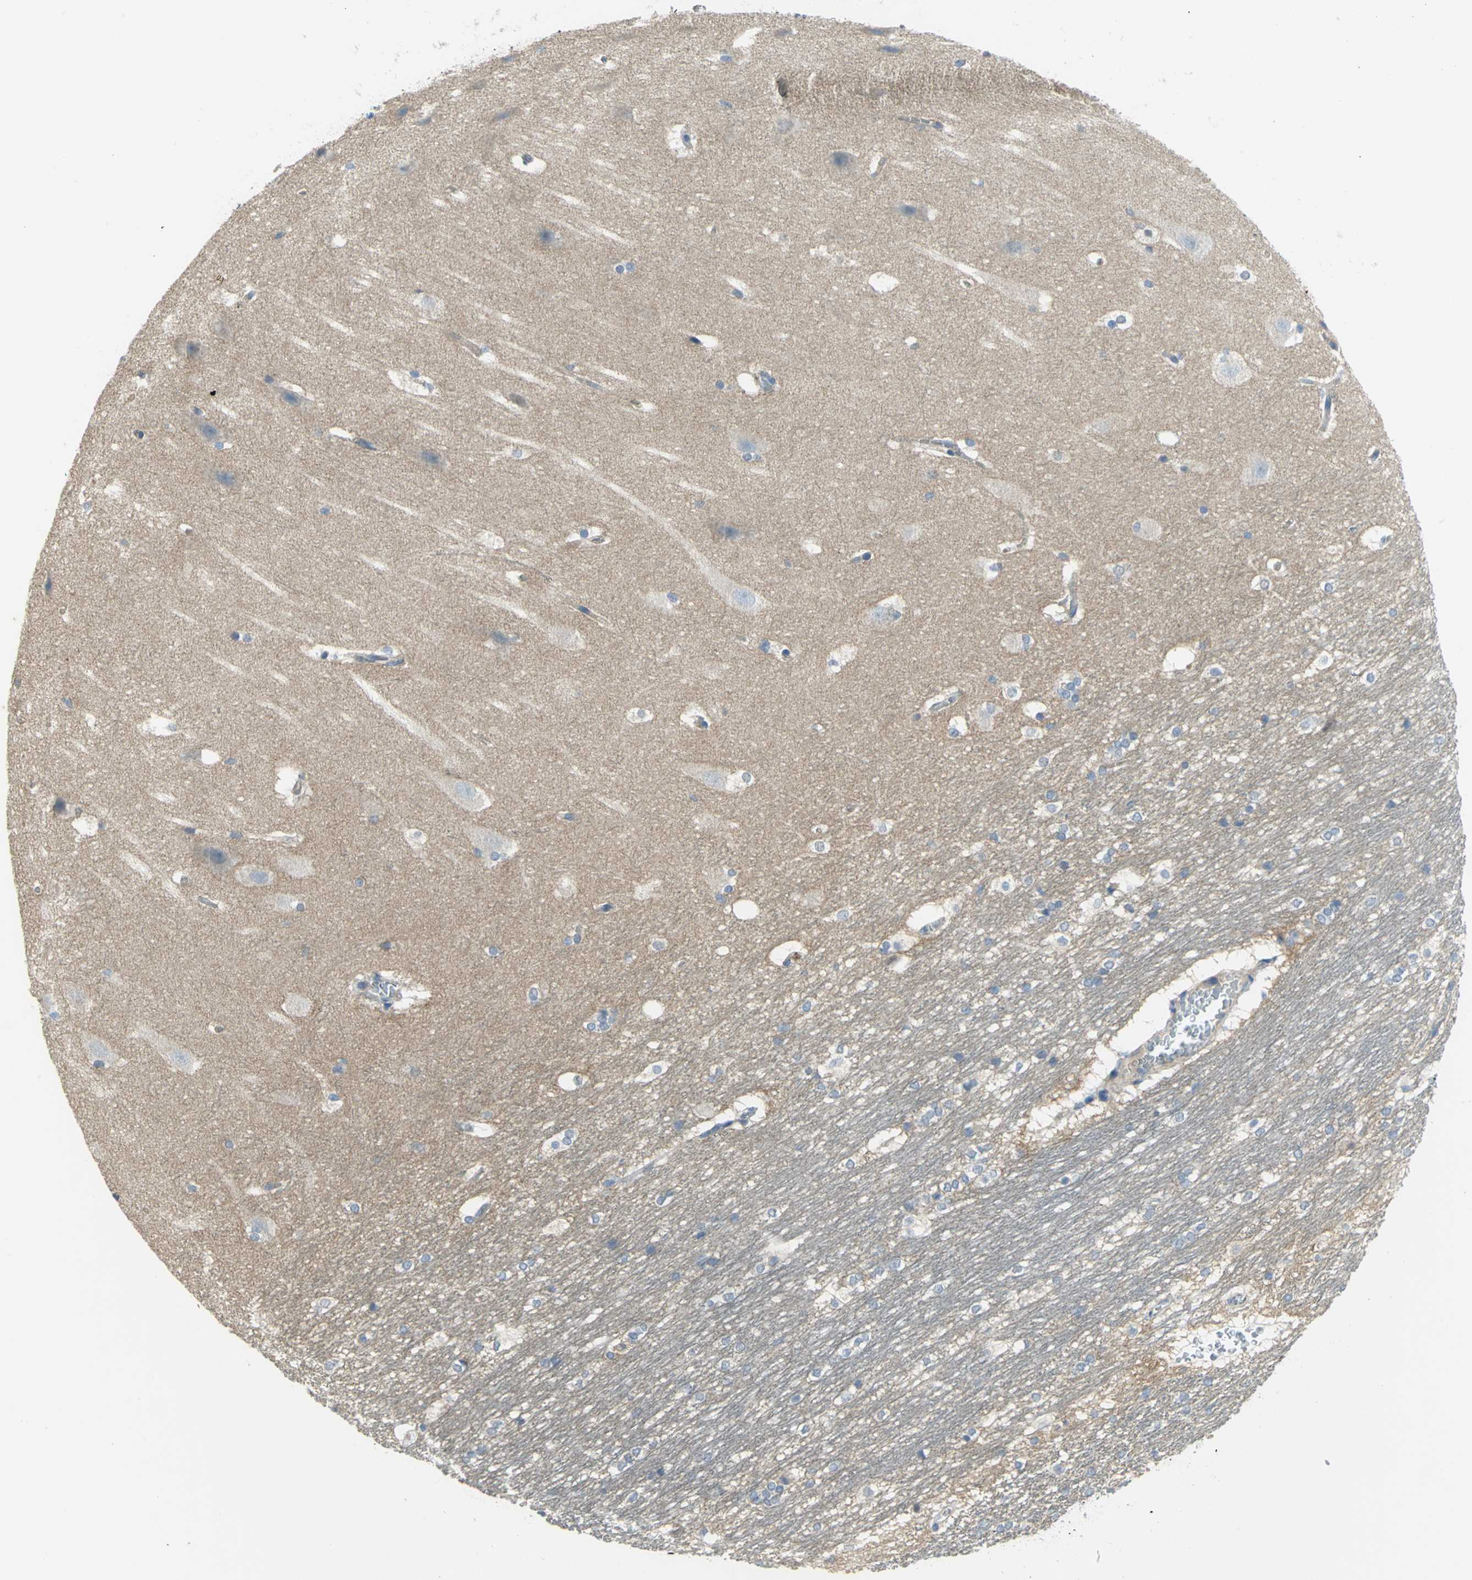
{"staining": {"intensity": "negative", "quantity": "none", "location": "none"}, "tissue": "hippocampus", "cell_type": "Glial cells", "image_type": "normal", "snomed": [{"axis": "morphology", "description": "Normal tissue, NOS"}, {"axis": "topography", "description": "Hippocampus"}], "caption": "A high-resolution photomicrograph shows IHC staining of unremarkable hippocampus, which demonstrates no significant staining in glial cells. Brightfield microscopy of immunohistochemistry (IHC) stained with DAB (3,3'-diaminobenzidine) (brown) and hematoxylin (blue), captured at high magnification.", "gene": "HTR1F", "patient": {"sex": "female", "age": 19}}